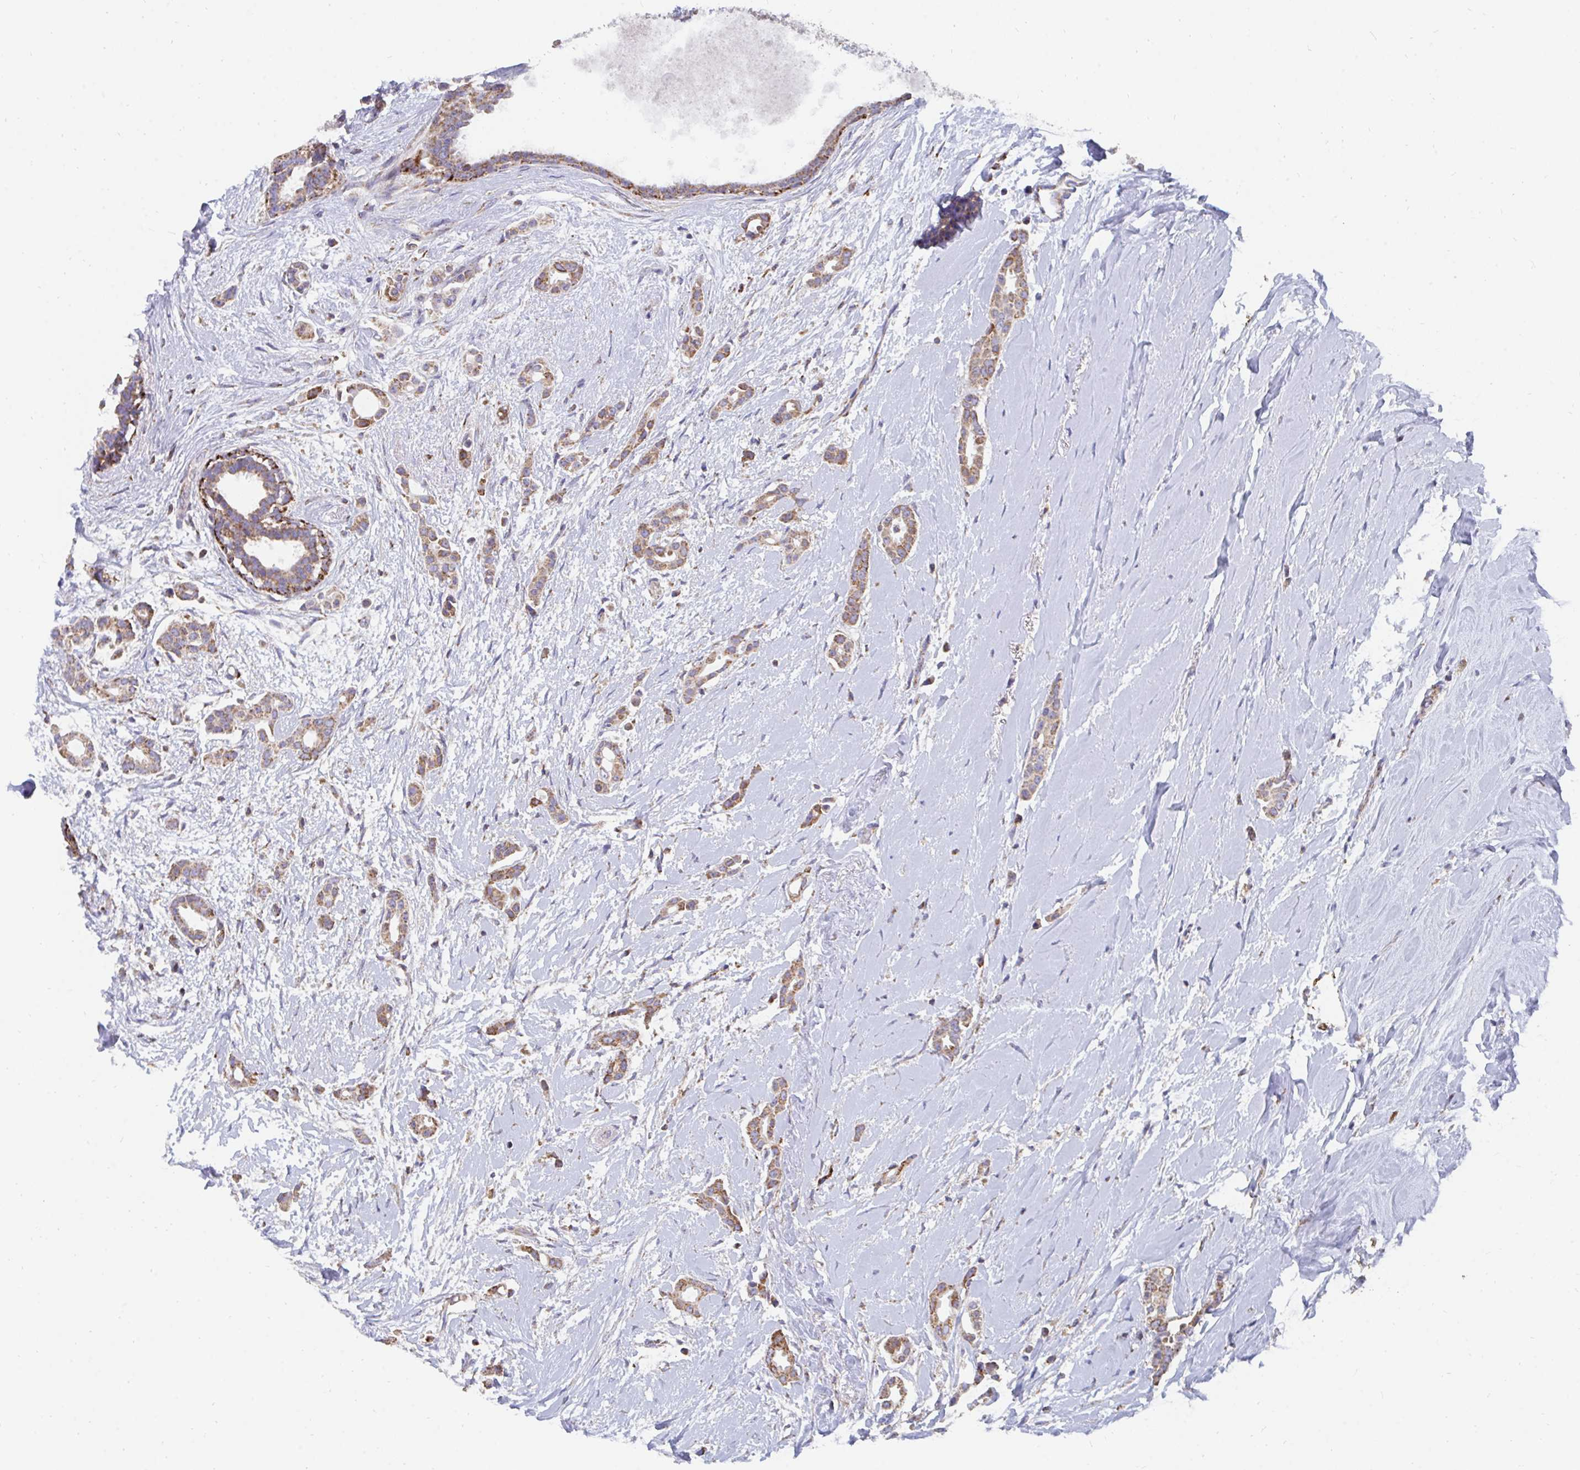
{"staining": {"intensity": "moderate", "quantity": ">75%", "location": "cytoplasmic/membranous"}, "tissue": "breast cancer", "cell_type": "Tumor cells", "image_type": "cancer", "snomed": [{"axis": "morphology", "description": "Duct carcinoma"}, {"axis": "topography", "description": "Breast"}], "caption": "Moderate cytoplasmic/membranous staining for a protein is seen in approximately >75% of tumor cells of breast cancer using immunohistochemistry (IHC).", "gene": "PC", "patient": {"sex": "female", "age": 64}}